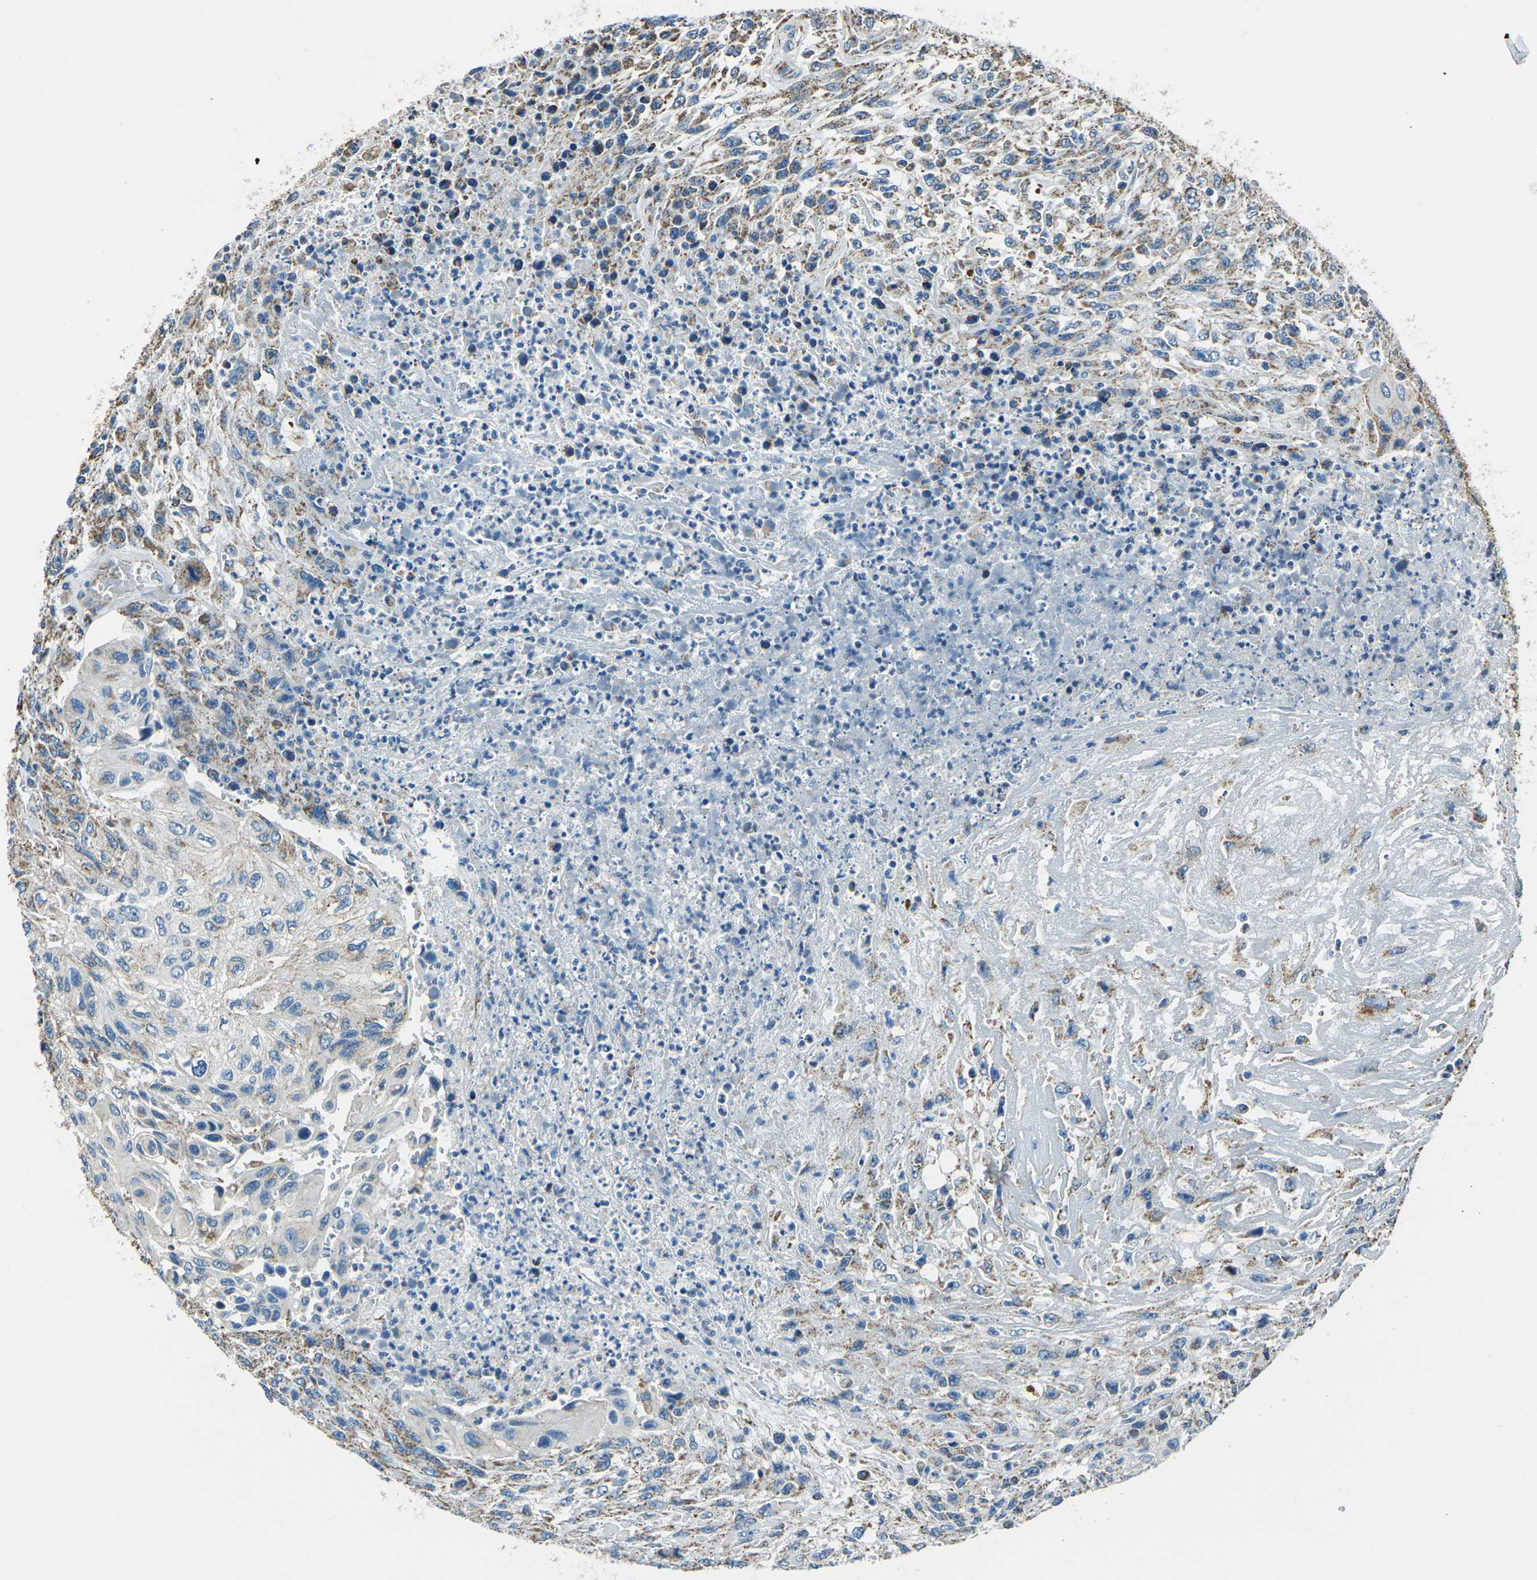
{"staining": {"intensity": "moderate", "quantity": "25%-75%", "location": "cytoplasmic/membranous"}, "tissue": "urothelial cancer", "cell_type": "Tumor cells", "image_type": "cancer", "snomed": [{"axis": "morphology", "description": "Urothelial carcinoma, High grade"}, {"axis": "topography", "description": "Urinary bladder"}], "caption": "Immunohistochemistry (DAB (3,3'-diaminobenzidine)) staining of human urothelial cancer reveals moderate cytoplasmic/membranous protein expression in about 25%-75% of tumor cells.", "gene": "IRF3", "patient": {"sex": "male", "age": 66}}